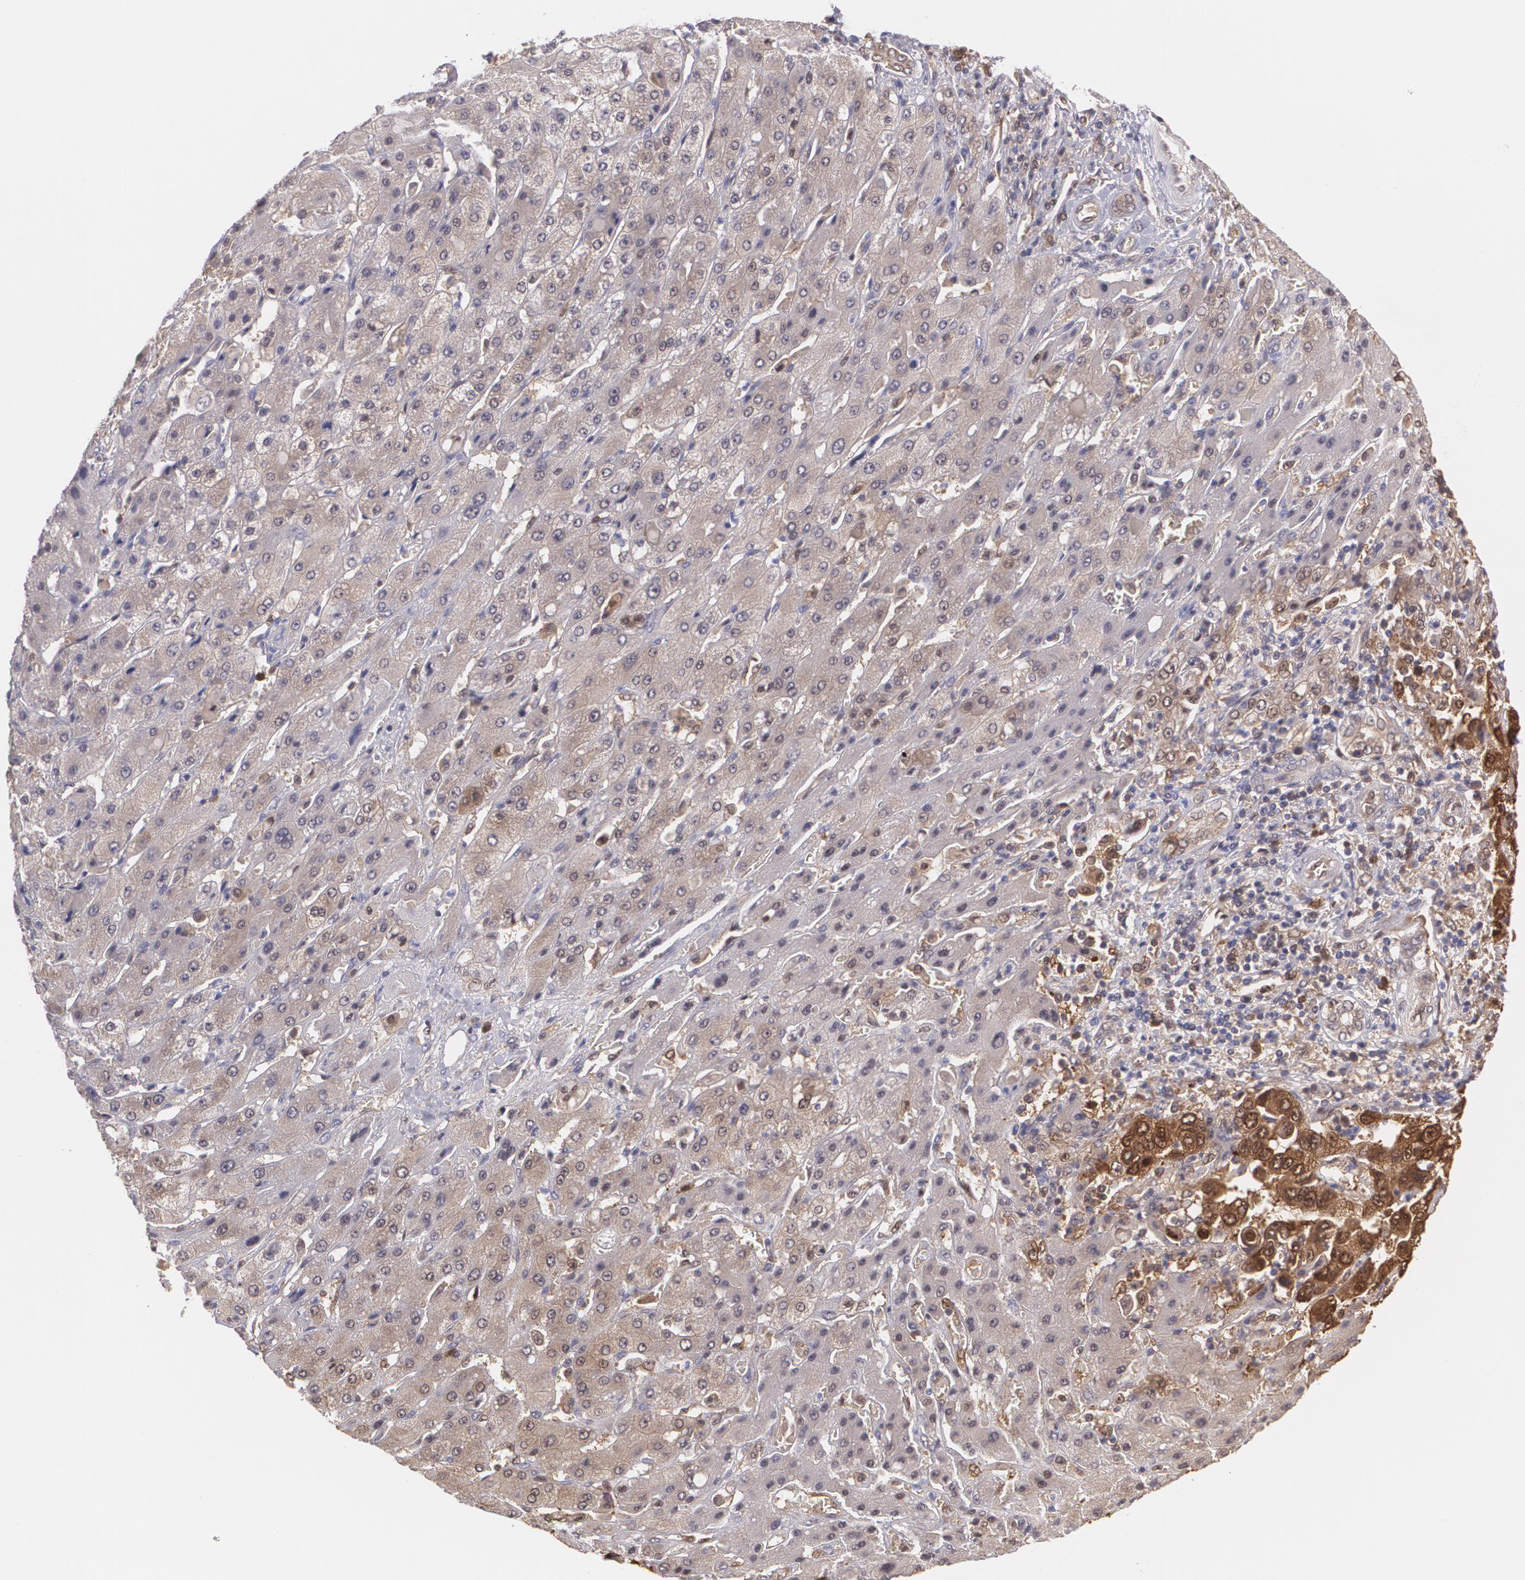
{"staining": {"intensity": "strong", "quantity": ">75%", "location": "cytoplasmic/membranous,nuclear"}, "tissue": "liver cancer", "cell_type": "Tumor cells", "image_type": "cancer", "snomed": [{"axis": "morphology", "description": "Cholangiocarcinoma"}, {"axis": "topography", "description": "Liver"}], "caption": "Immunohistochemistry histopathology image of neoplastic tissue: cholangiocarcinoma (liver) stained using IHC reveals high levels of strong protein expression localized specifically in the cytoplasmic/membranous and nuclear of tumor cells, appearing as a cytoplasmic/membranous and nuclear brown color.", "gene": "HSPH1", "patient": {"sex": "female", "age": 52}}